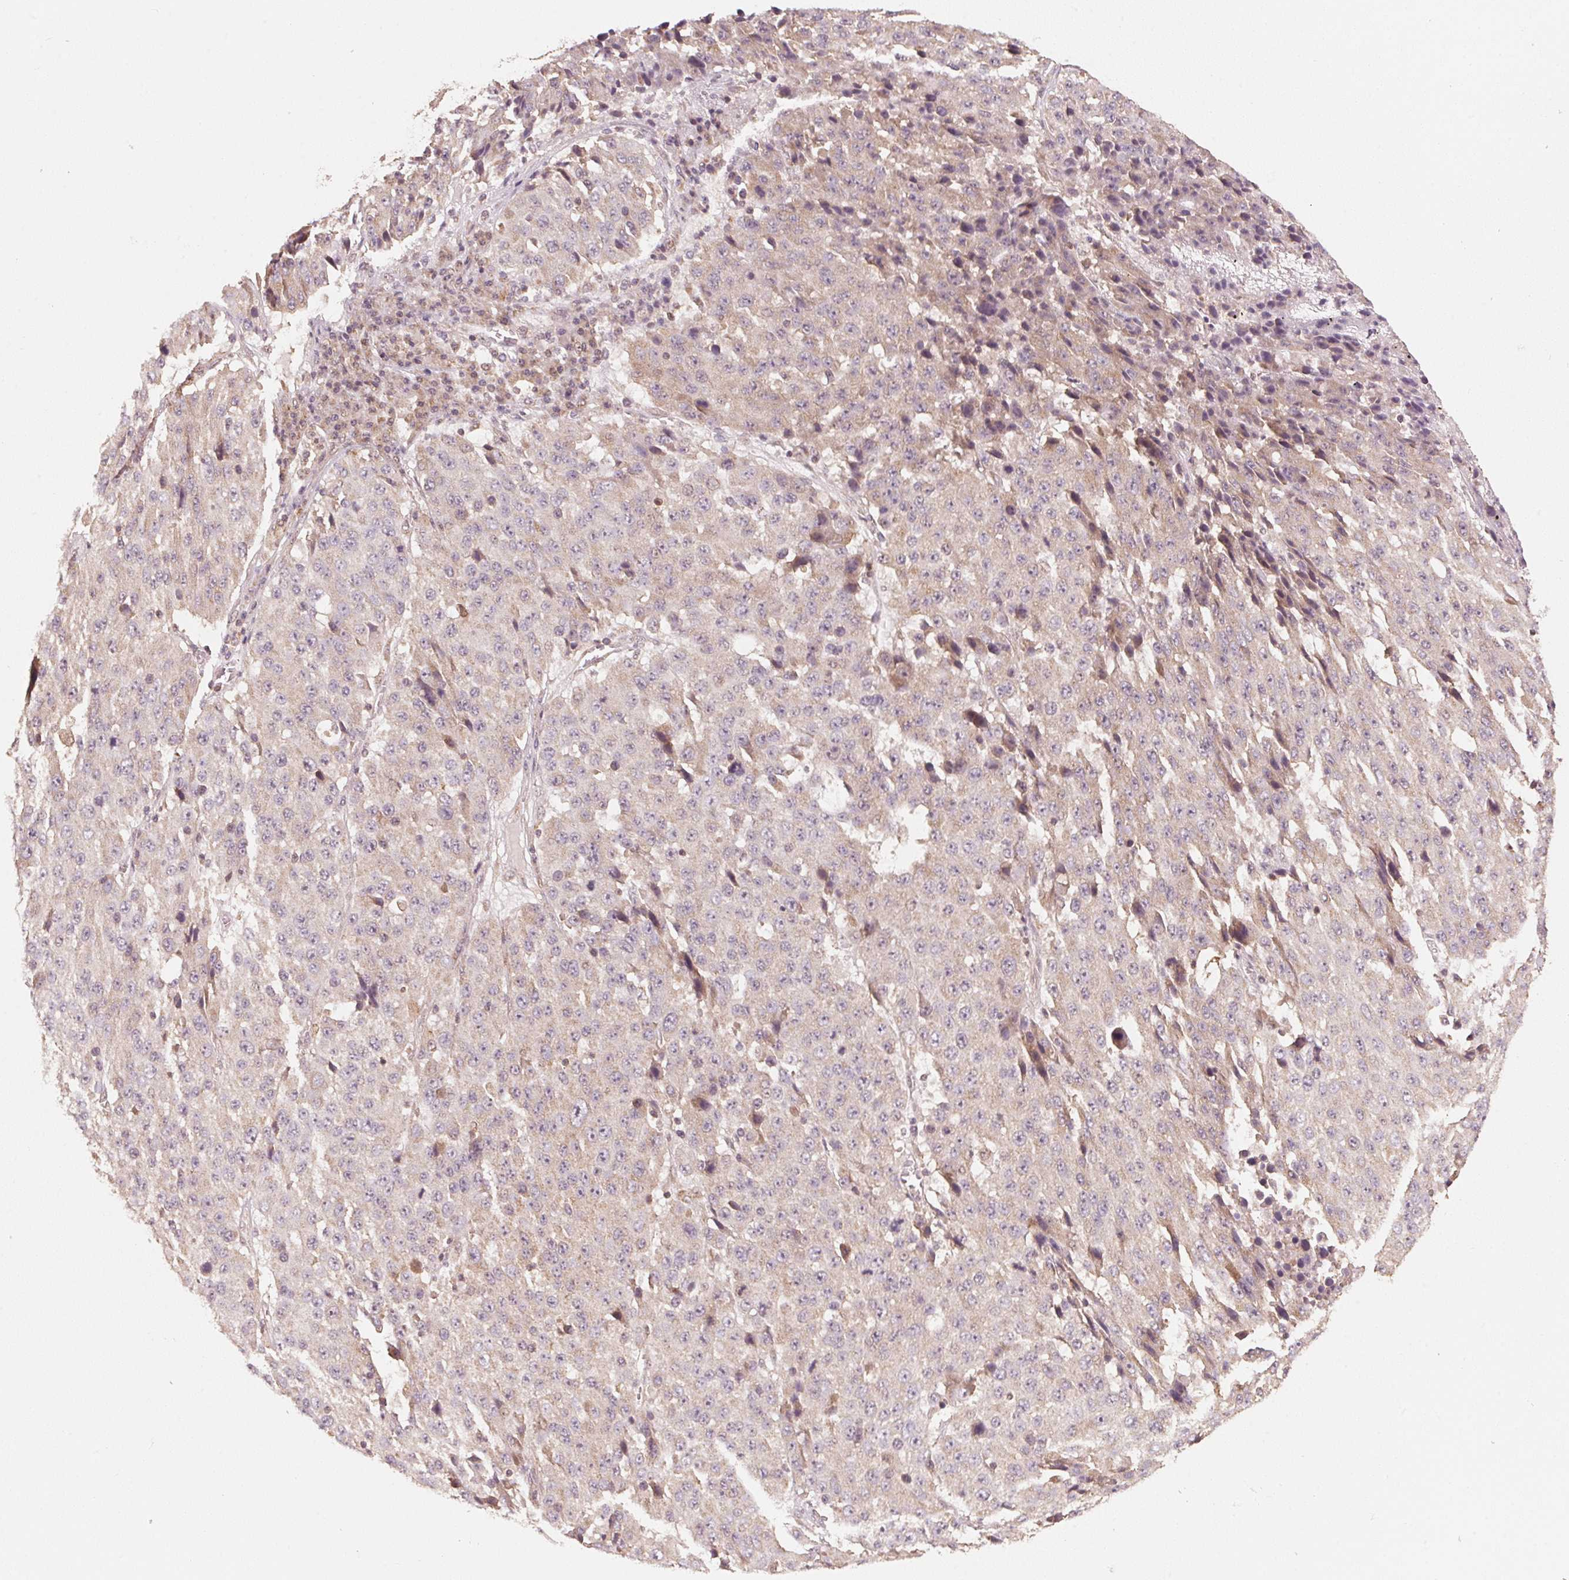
{"staining": {"intensity": "weak", "quantity": "<25%", "location": "cytoplasmic/membranous"}, "tissue": "stomach cancer", "cell_type": "Tumor cells", "image_type": "cancer", "snomed": [{"axis": "morphology", "description": "Adenocarcinoma, NOS"}, {"axis": "topography", "description": "Stomach"}], "caption": "Stomach cancer stained for a protein using immunohistochemistry (IHC) shows no expression tumor cells.", "gene": "C2orf73", "patient": {"sex": "male", "age": 71}}